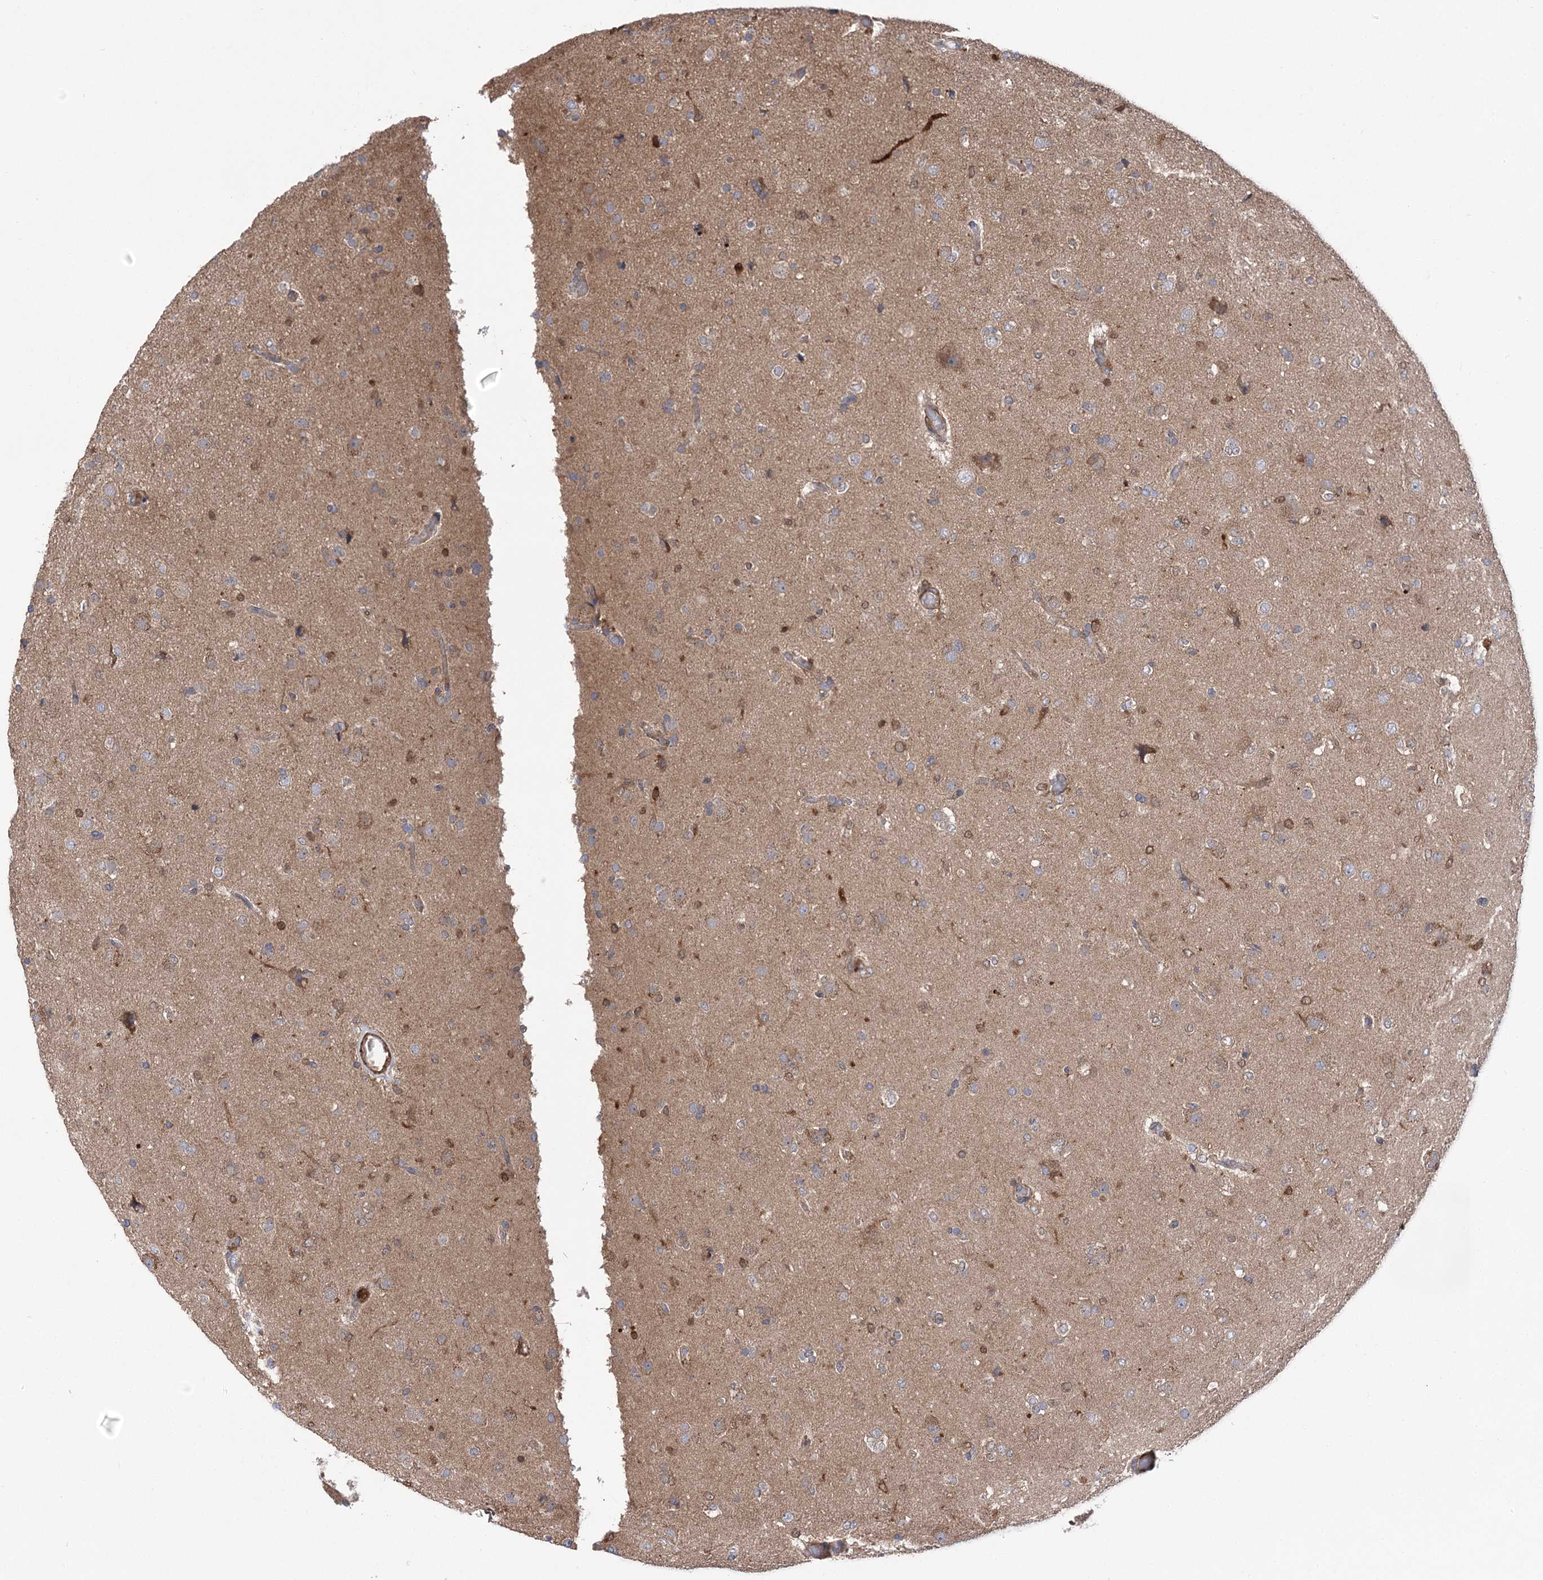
{"staining": {"intensity": "negative", "quantity": "none", "location": "none"}, "tissue": "glioma", "cell_type": "Tumor cells", "image_type": "cancer", "snomed": [{"axis": "morphology", "description": "Glioma, malignant, Low grade"}, {"axis": "topography", "description": "Brain"}], "caption": "Image shows no significant protein positivity in tumor cells of malignant glioma (low-grade). (DAB immunohistochemistry (IHC), high magnification).", "gene": "VPS37B", "patient": {"sex": "male", "age": 65}}